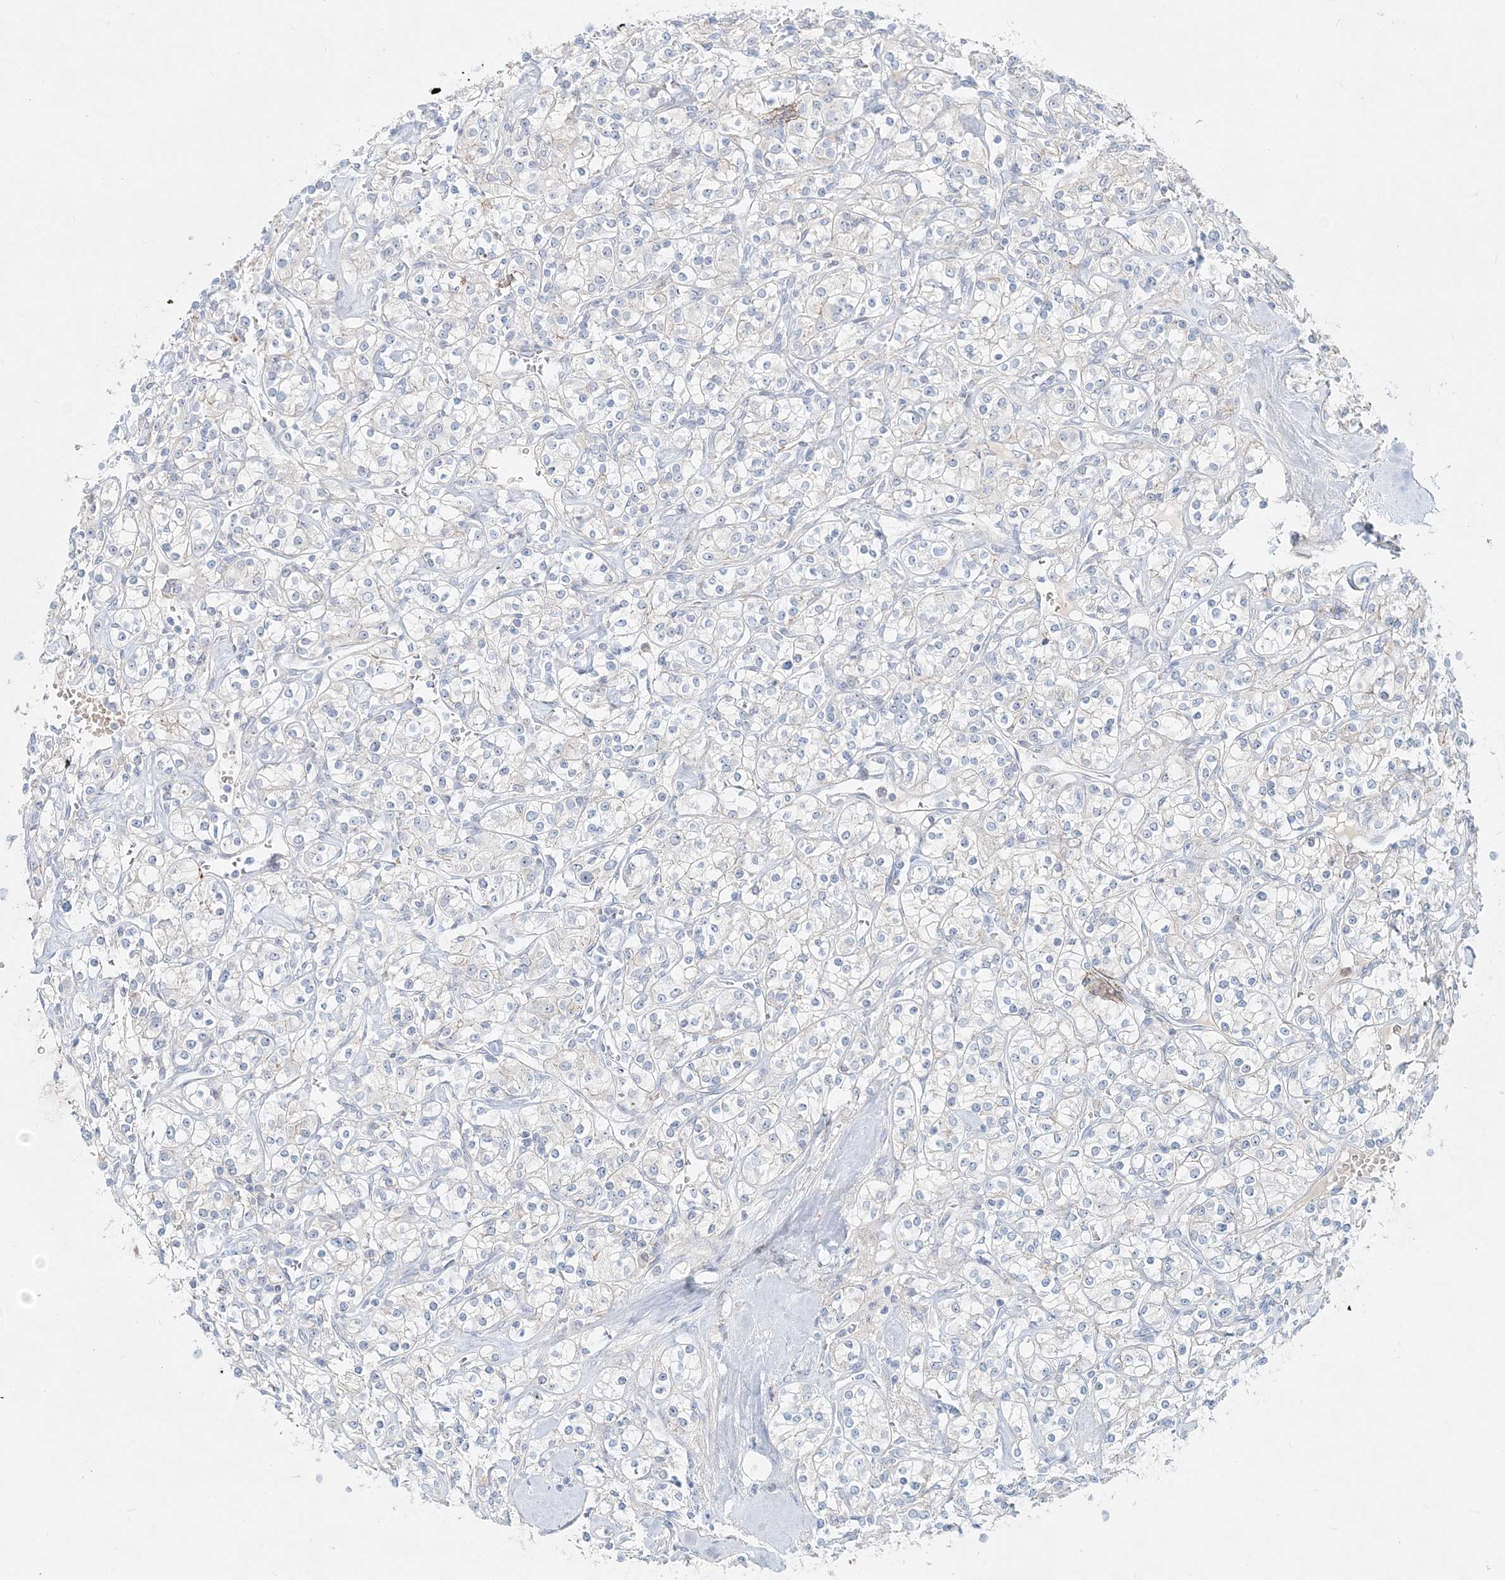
{"staining": {"intensity": "negative", "quantity": "none", "location": "none"}, "tissue": "renal cancer", "cell_type": "Tumor cells", "image_type": "cancer", "snomed": [{"axis": "morphology", "description": "Adenocarcinoma, NOS"}, {"axis": "topography", "description": "Kidney"}], "caption": "This histopathology image is of renal adenocarcinoma stained with immunohistochemistry to label a protein in brown with the nuclei are counter-stained blue. There is no expression in tumor cells. The staining was performed using DAB (3,3'-diaminobenzidine) to visualize the protein expression in brown, while the nuclei were stained in blue with hematoxylin (Magnification: 20x).", "gene": "DNAH5", "patient": {"sex": "male", "age": 77}}